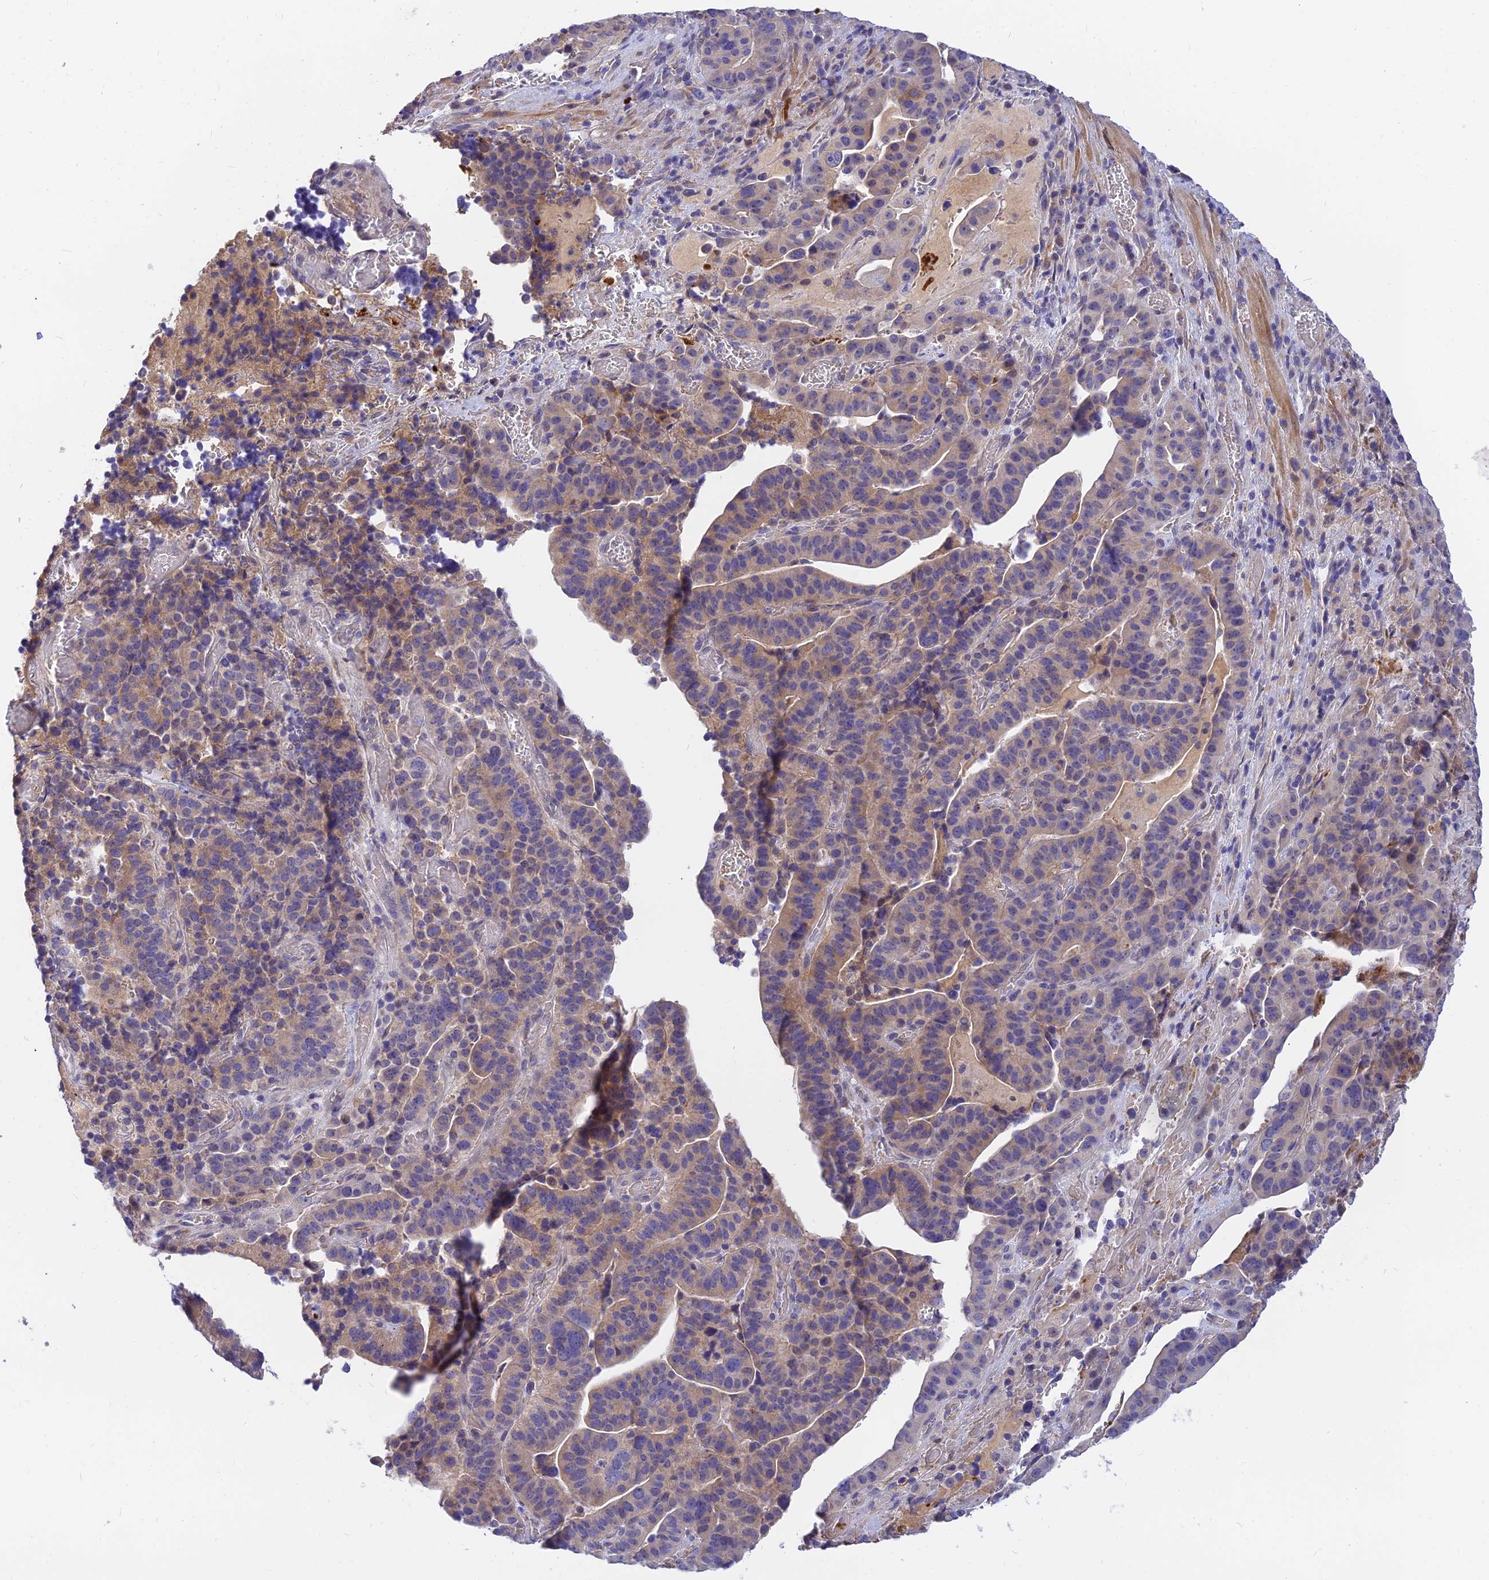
{"staining": {"intensity": "weak", "quantity": "25%-75%", "location": "cytoplasmic/membranous"}, "tissue": "stomach cancer", "cell_type": "Tumor cells", "image_type": "cancer", "snomed": [{"axis": "morphology", "description": "Adenocarcinoma, NOS"}, {"axis": "topography", "description": "Stomach"}], "caption": "This is an image of immunohistochemistry (IHC) staining of stomach cancer, which shows weak positivity in the cytoplasmic/membranous of tumor cells.", "gene": "ANKS4B", "patient": {"sex": "male", "age": 48}}